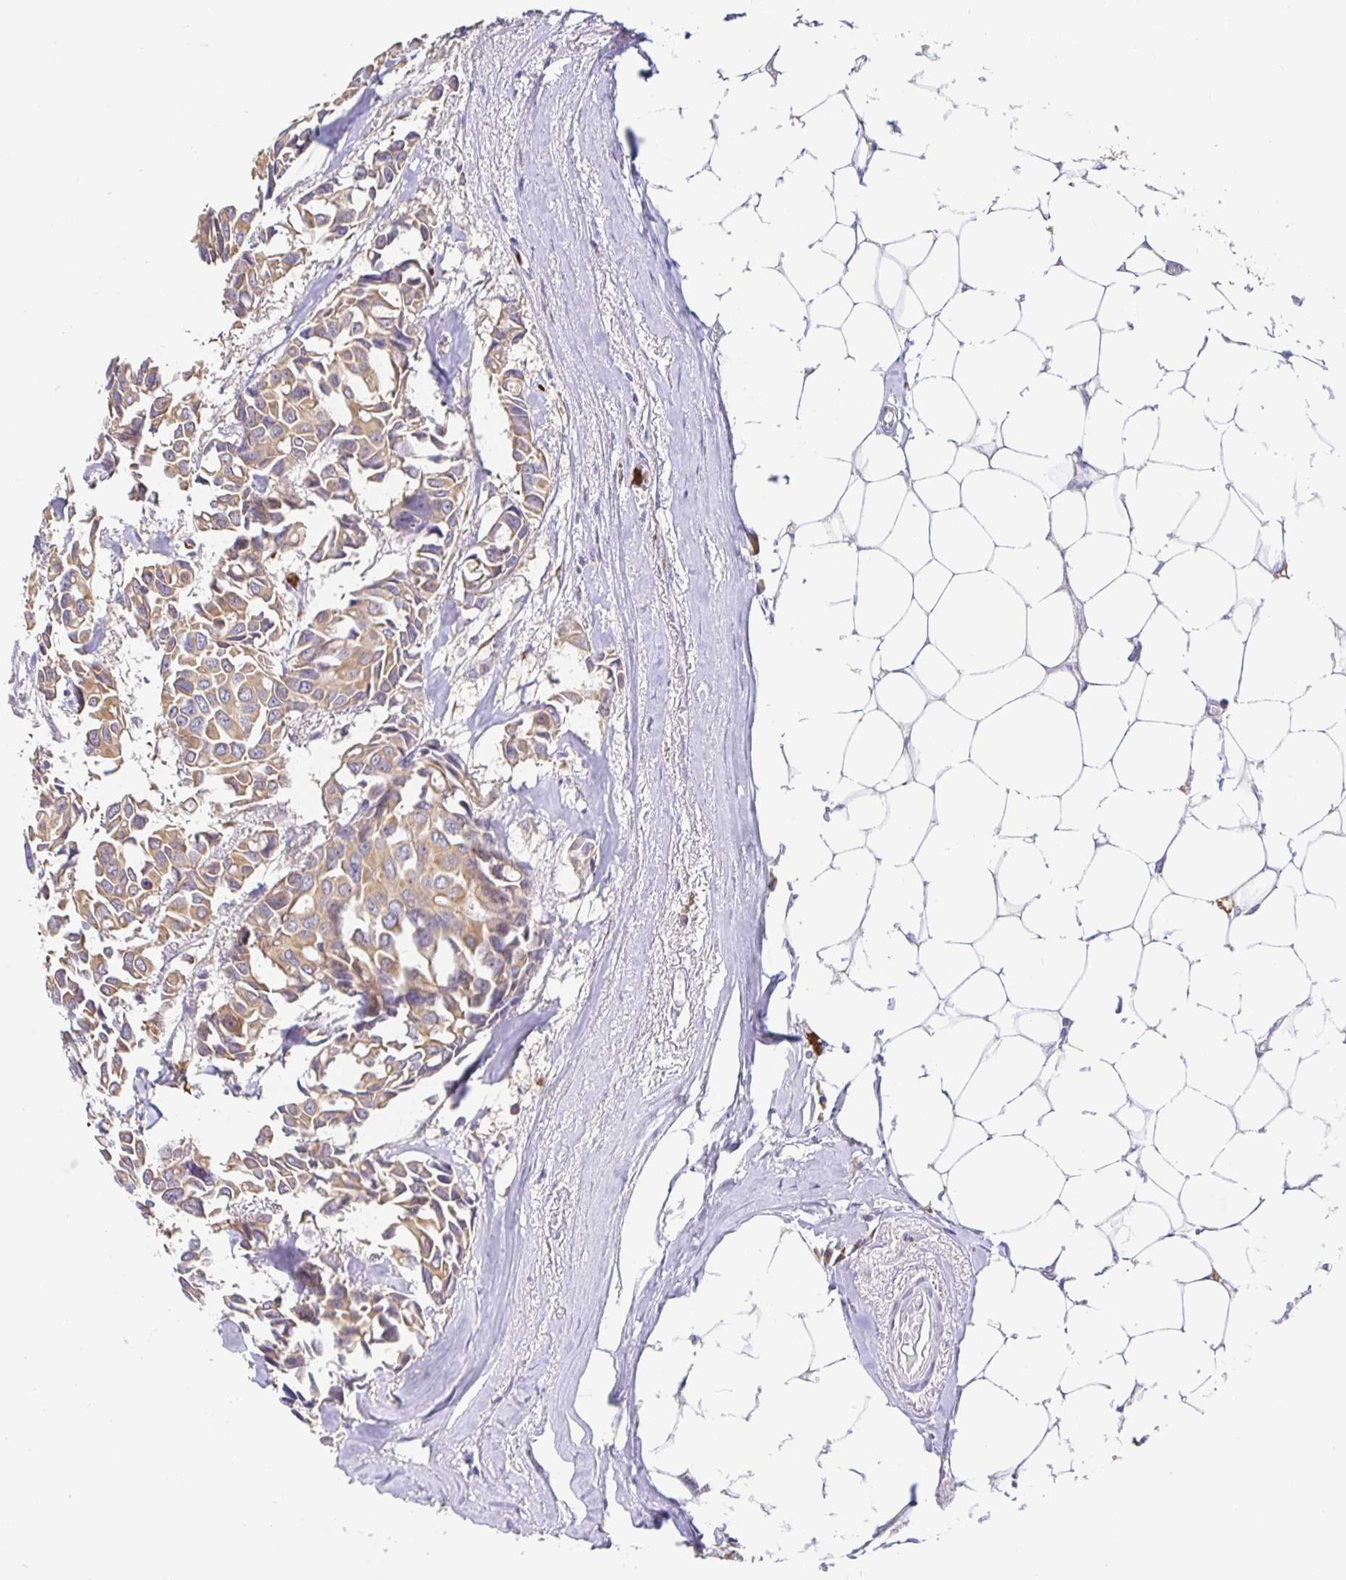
{"staining": {"intensity": "weak", "quantity": ">75%", "location": "cytoplasmic/membranous"}, "tissue": "breast cancer", "cell_type": "Tumor cells", "image_type": "cancer", "snomed": [{"axis": "morphology", "description": "Duct carcinoma"}, {"axis": "topography", "description": "Breast"}], "caption": "IHC image of neoplastic tissue: breast cancer stained using IHC reveals low levels of weak protein expression localized specifically in the cytoplasmic/membranous of tumor cells, appearing as a cytoplasmic/membranous brown color.", "gene": "PDPK1", "patient": {"sex": "female", "age": 54}}